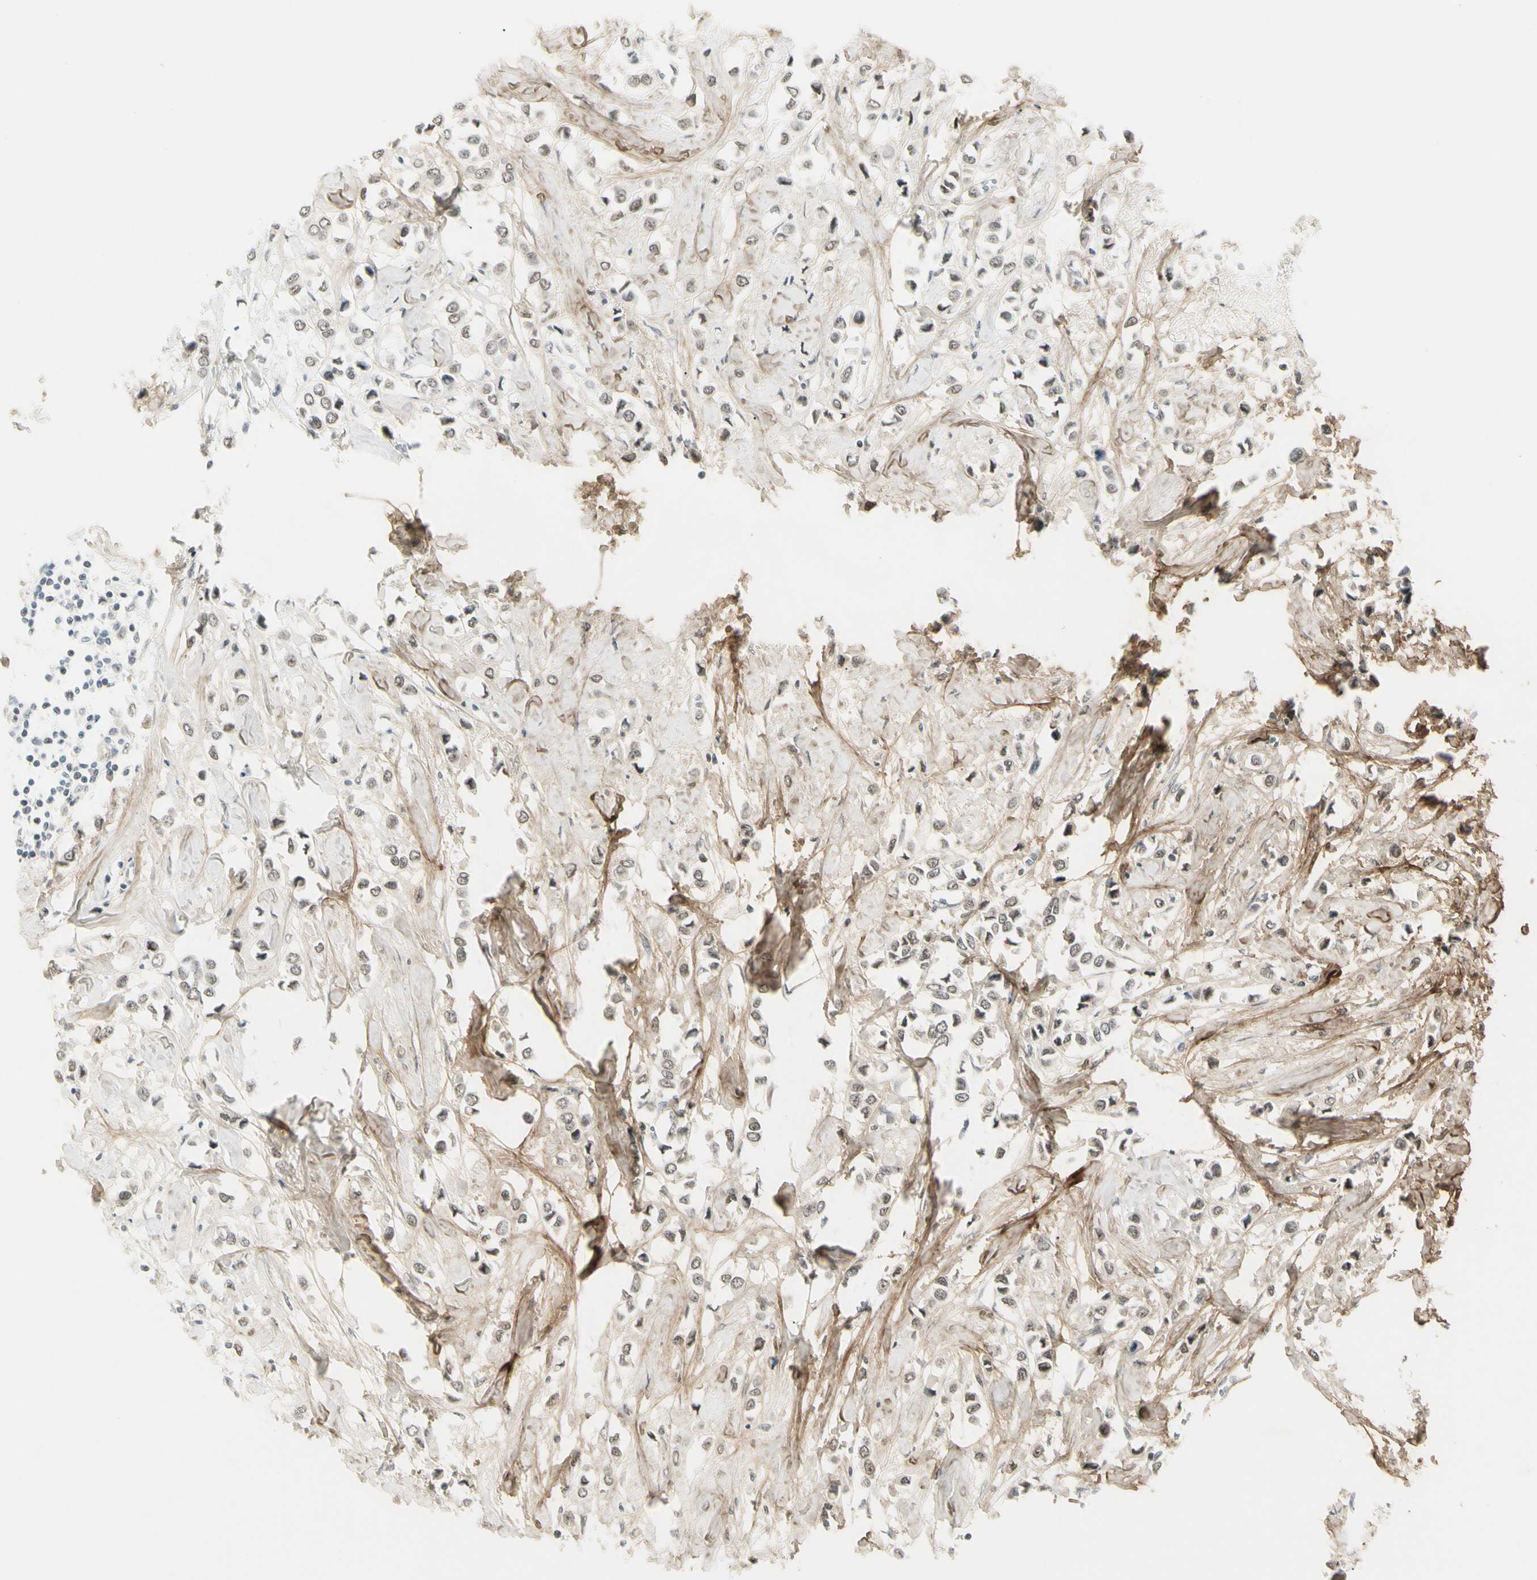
{"staining": {"intensity": "negative", "quantity": "none", "location": "none"}, "tissue": "breast cancer", "cell_type": "Tumor cells", "image_type": "cancer", "snomed": [{"axis": "morphology", "description": "Lobular carcinoma"}, {"axis": "topography", "description": "Breast"}], "caption": "Immunohistochemical staining of breast cancer (lobular carcinoma) demonstrates no significant positivity in tumor cells. (Immunohistochemistry (ihc), brightfield microscopy, high magnification).", "gene": "ASPN", "patient": {"sex": "female", "age": 51}}